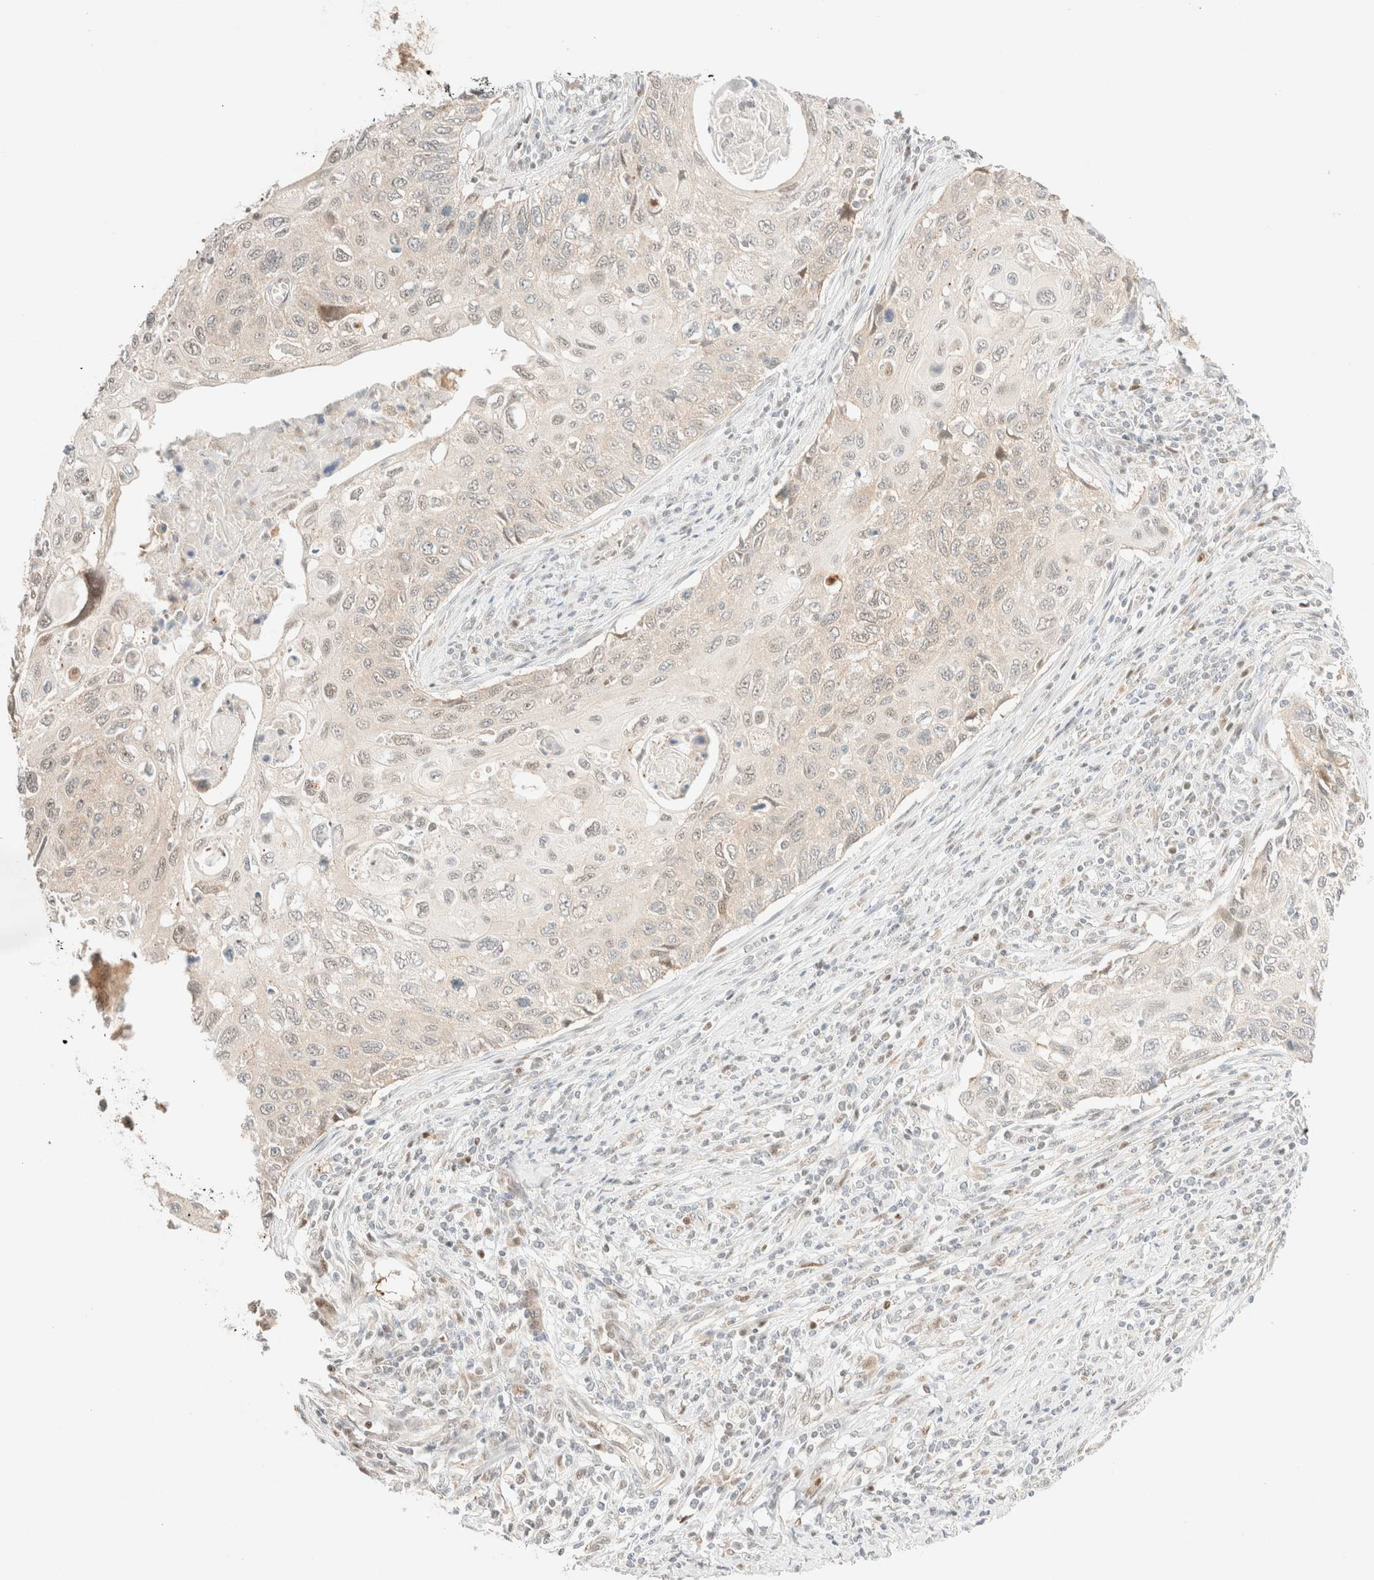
{"staining": {"intensity": "negative", "quantity": "none", "location": "none"}, "tissue": "cervical cancer", "cell_type": "Tumor cells", "image_type": "cancer", "snomed": [{"axis": "morphology", "description": "Squamous cell carcinoma, NOS"}, {"axis": "topography", "description": "Cervix"}], "caption": "Immunohistochemical staining of human cervical cancer reveals no significant positivity in tumor cells.", "gene": "TSR1", "patient": {"sex": "female", "age": 70}}